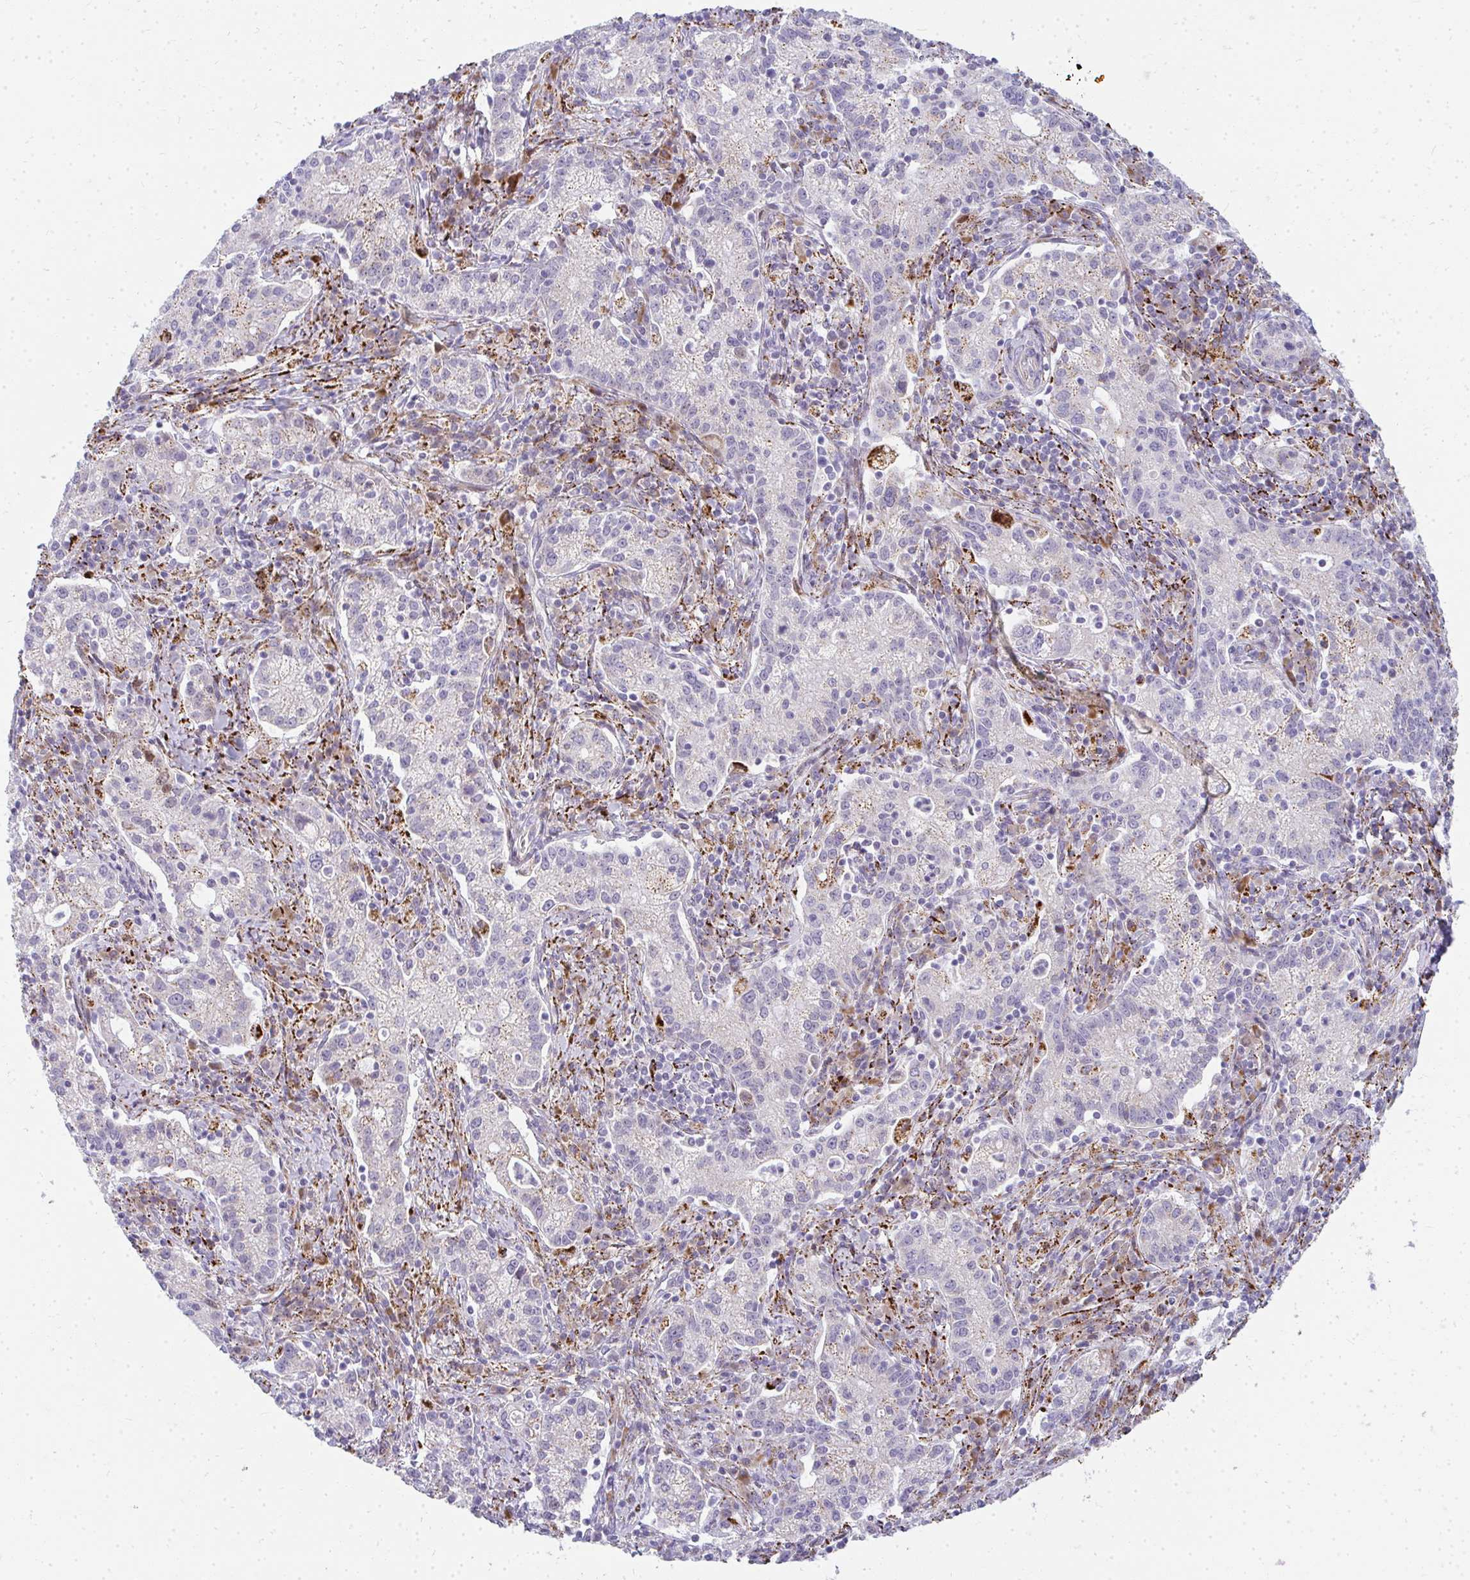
{"staining": {"intensity": "negative", "quantity": "none", "location": "none"}, "tissue": "cervical cancer", "cell_type": "Tumor cells", "image_type": "cancer", "snomed": [{"axis": "morphology", "description": "Normal tissue, NOS"}, {"axis": "morphology", "description": "Adenocarcinoma, NOS"}, {"axis": "topography", "description": "Cervix"}], "caption": "A high-resolution histopathology image shows immunohistochemistry staining of cervical cancer (adenocarcinoma), which shows no significant expression in tumor cells.", "gene": "PLA2G5", "patient": {"sex": "female", "age": 44}}